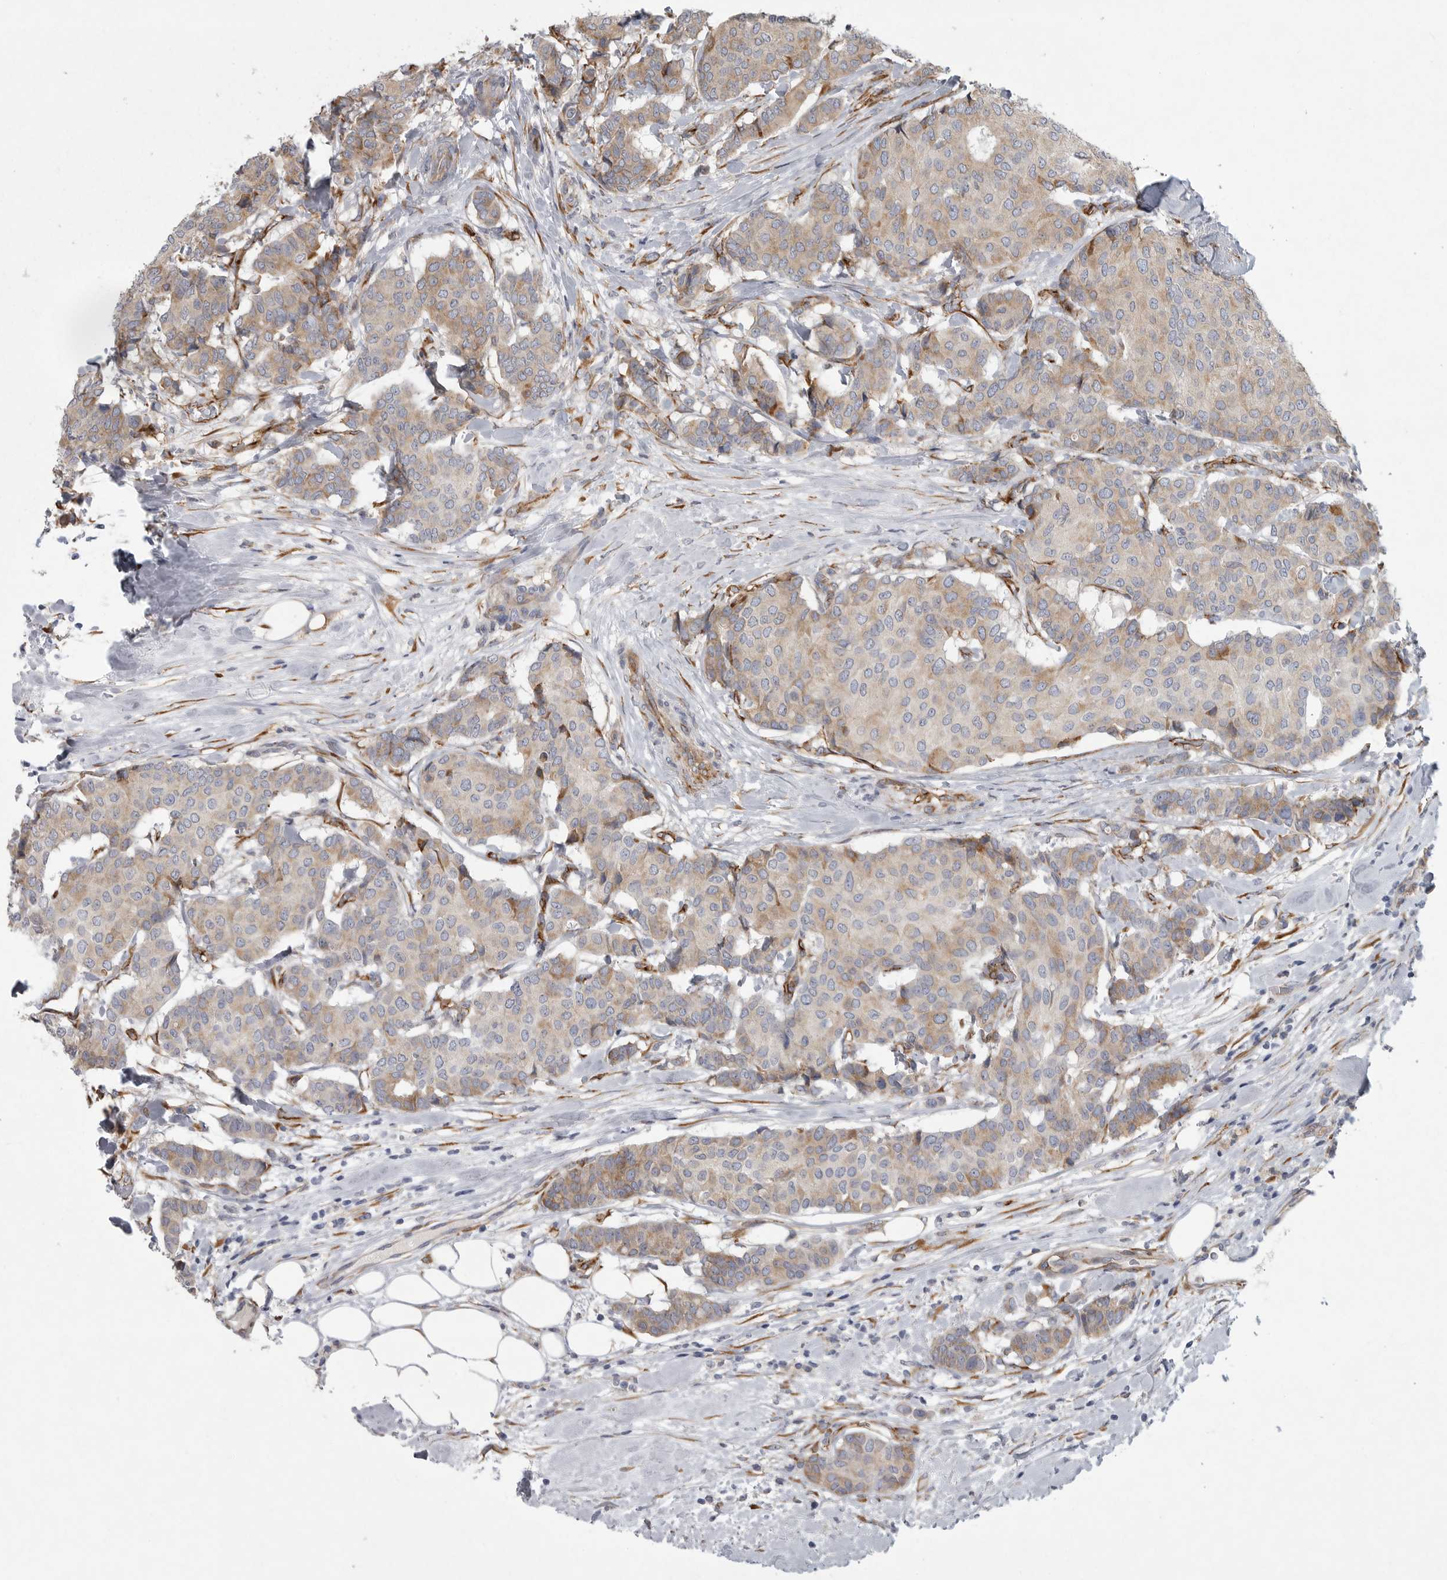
{"staining": {"intensity": "moderate", "quantity": "25%-75%", "location": "cytoplasmic/membranous"}, "tissue": "breast cancer", "cell_type": "Tumor cells", "image_type": "cancer", "snomed": [{"axis": "morphology", "description": "Duct carcinoma"}, {"axis": "topography", "description": "Breast"}], "caption": "Breast infiltrating ductal carcinoma tissue demonstrates moderate cytoplasmic/membranous expression in about 25%-75% of tumor cells", "gene": "MINPP1", "patient": {"sex": "female", "age": 75}}